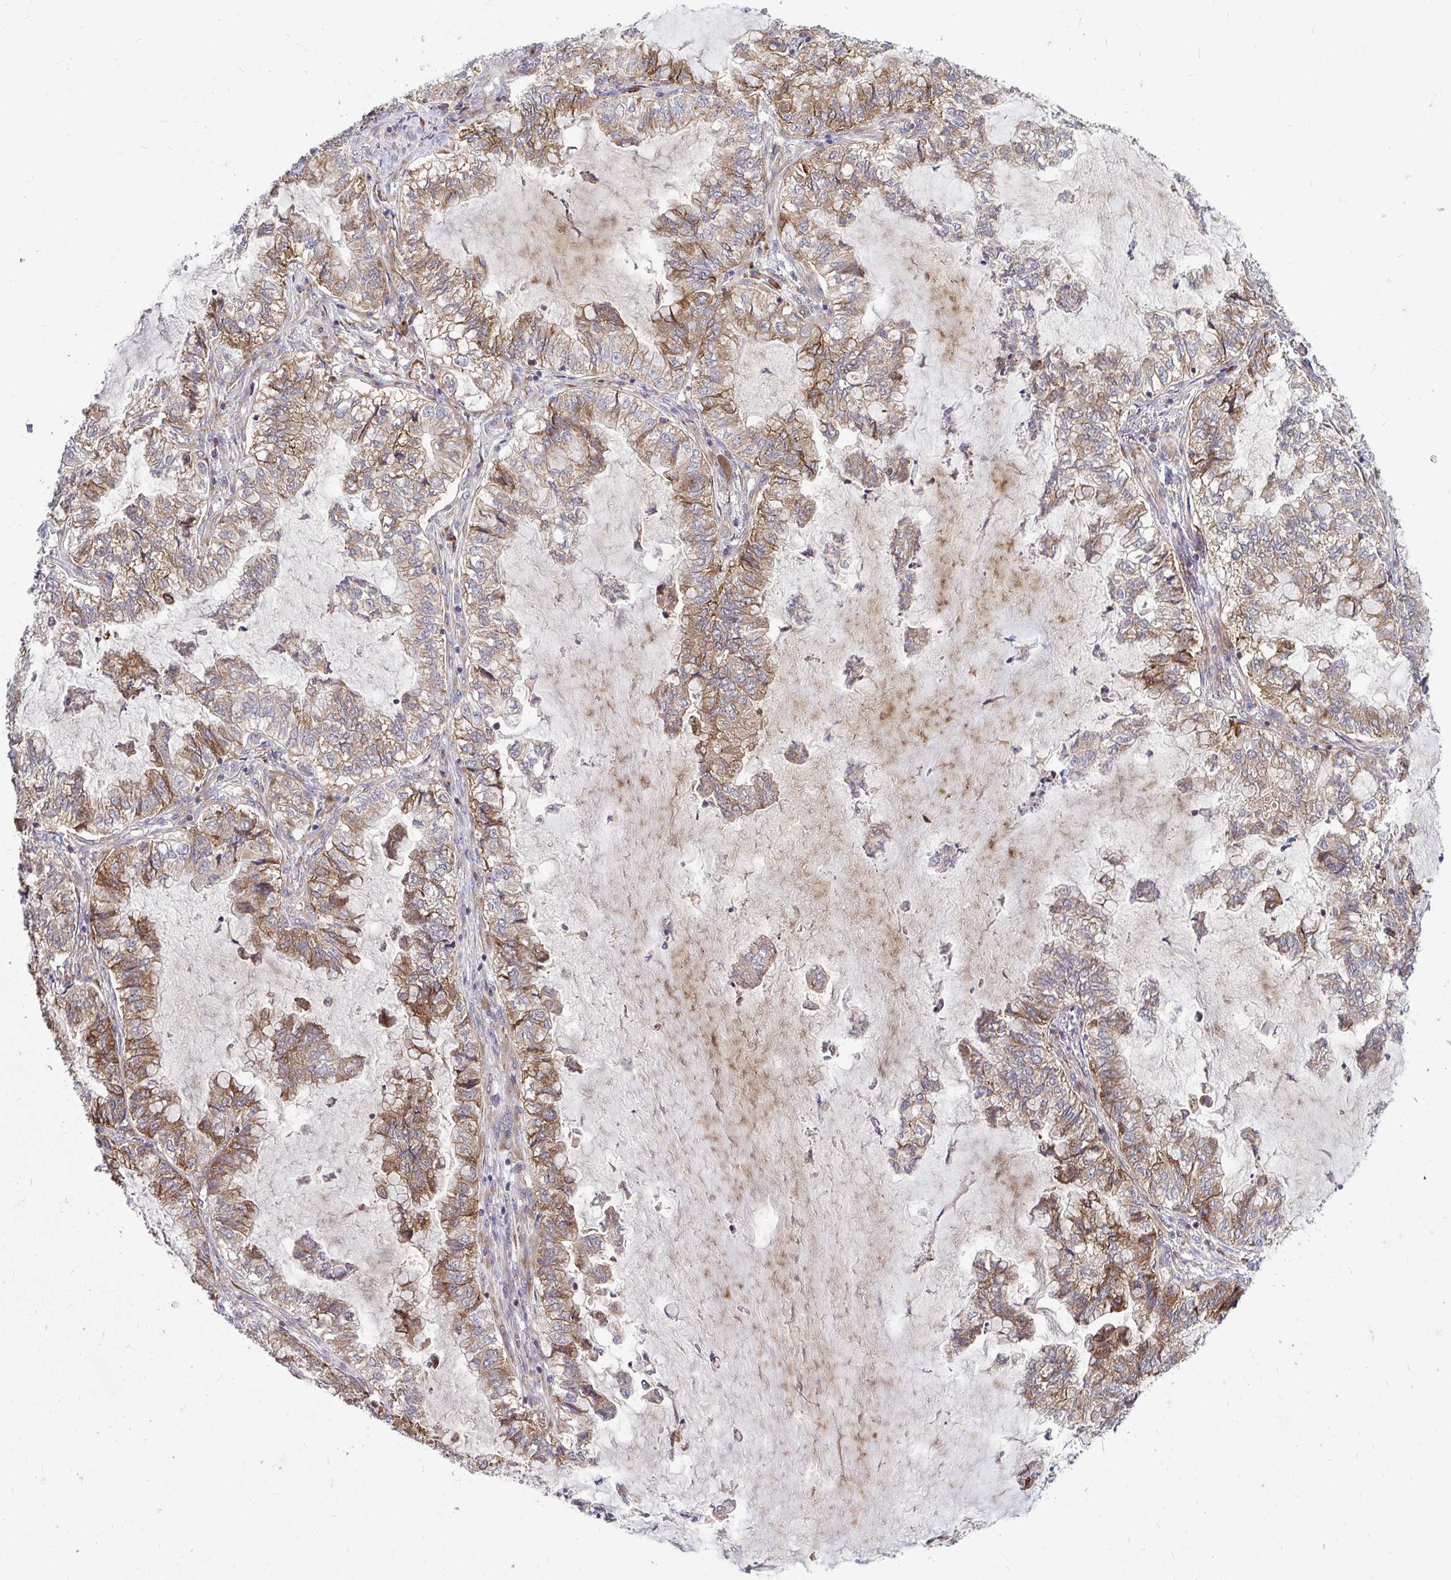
{"staining": {"intensity": "moderate", "quantity": ">75%", "location": "cytoplasmic/membranous"}, "tissue": "lung cancer", "cell_type": "Tumor cells", "image_type": "cancer", "snomed": [{"axis": "morphology", "description": "Adenocarcinoma, NOS"}, {"axis": "topography", "description": "Lymph node"}, {"axis": "topography", "description": "Lung"}], "caption": "This photomicrograph reveals immunohistochemistry staining of lung cancer (adenocarcinoma), with medium moderate cytoplasmic/membranous staining in approximately >75% of tumor cells.", "gene": "GFPT2", "patient": {"sex": "male", "age": 66}}